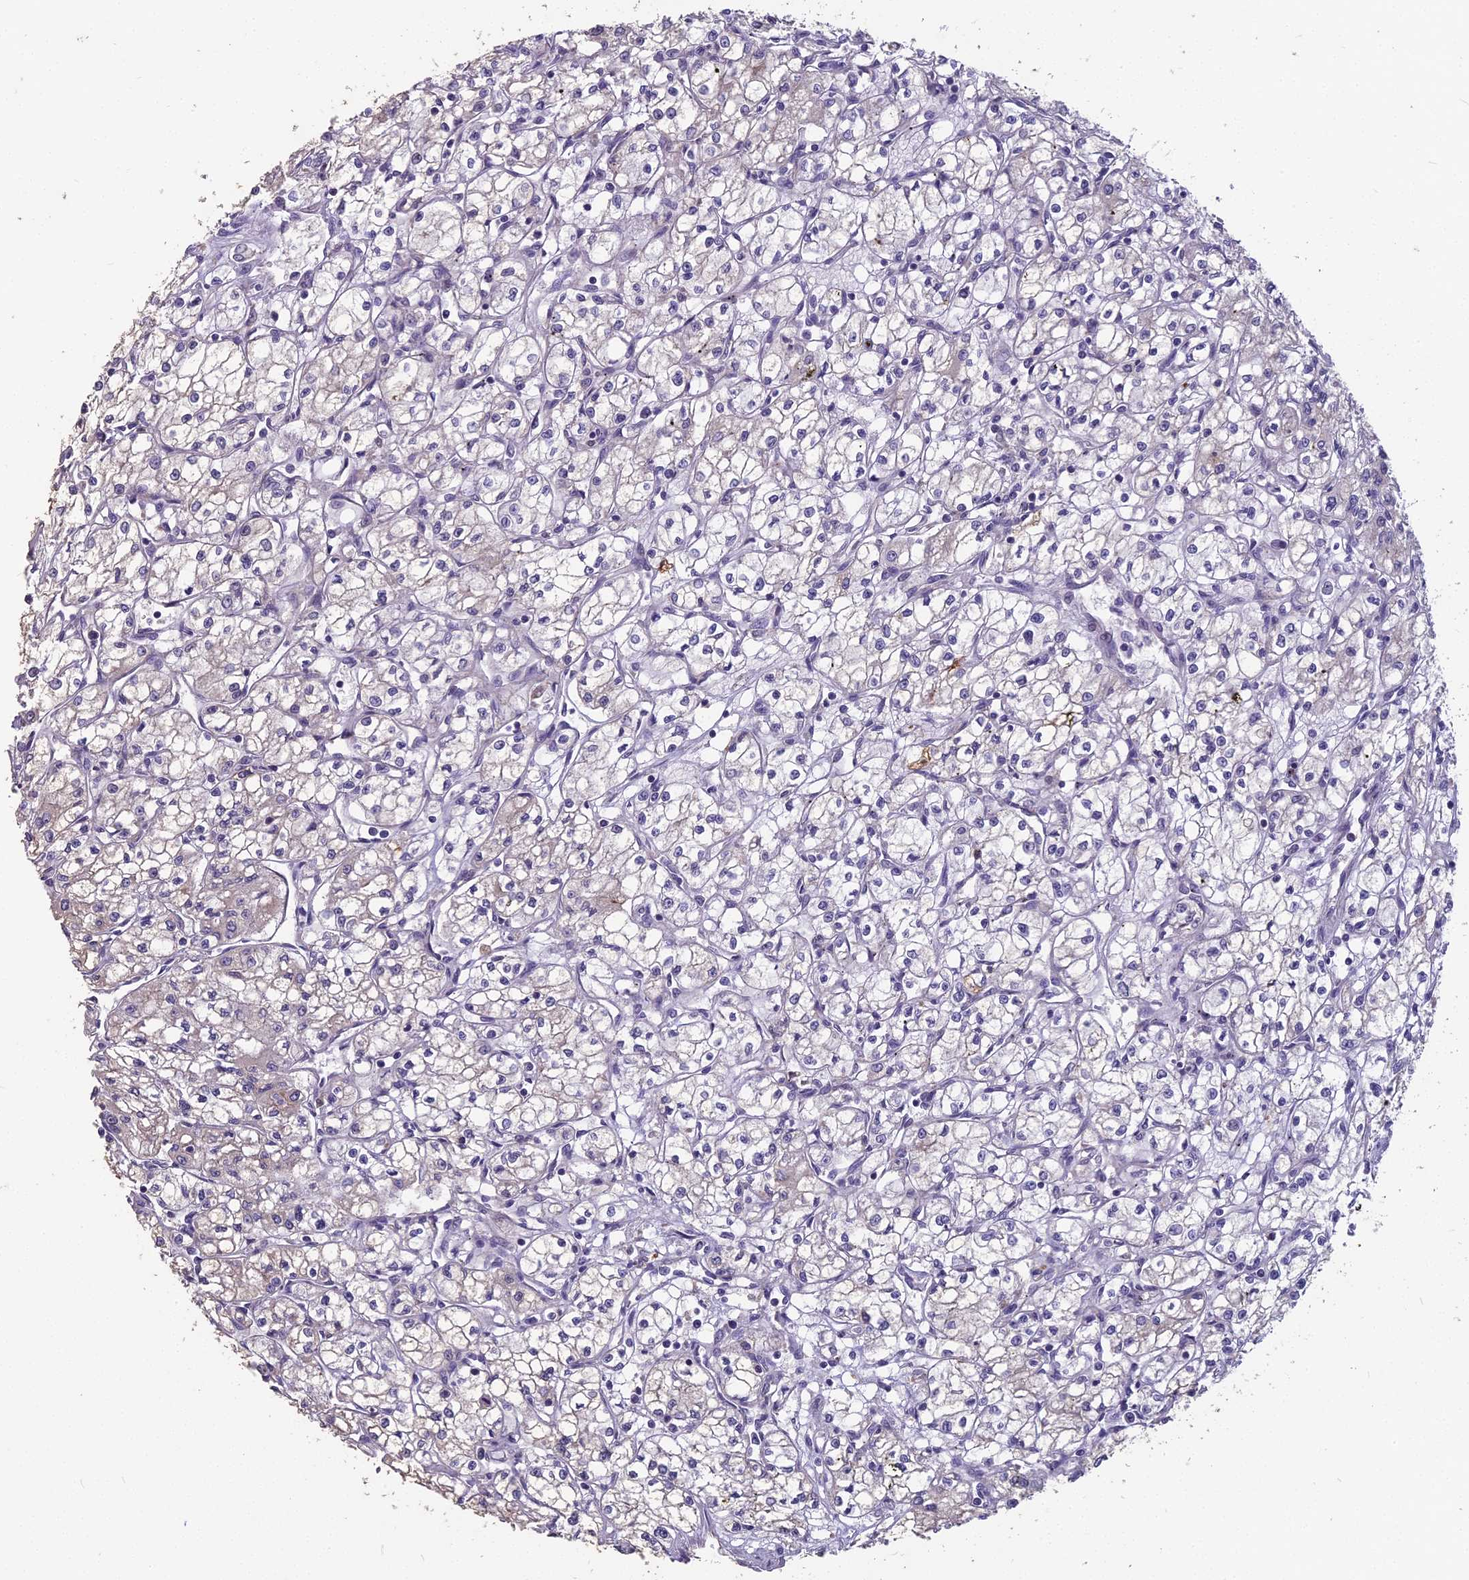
{"staining": {"intensity": "negative", "quantity": "none", "location": "none"}, "tissue": "renal cancer", "cell_type": "Tumor cells", "image_type": "cancer", "snomed": [{"axis": "morphology", "description": "Adenocarcinoma, NOS"}, {"axis": "topography", "description": "Kidney"}], "caption": "This is a histopathology image of immunohistochemistry staining of adenocarcinoma (renal), which shows no staining in tumor cells.", "gene": "CEACAM16", "patient": {"sex": "male", "age": 59}}